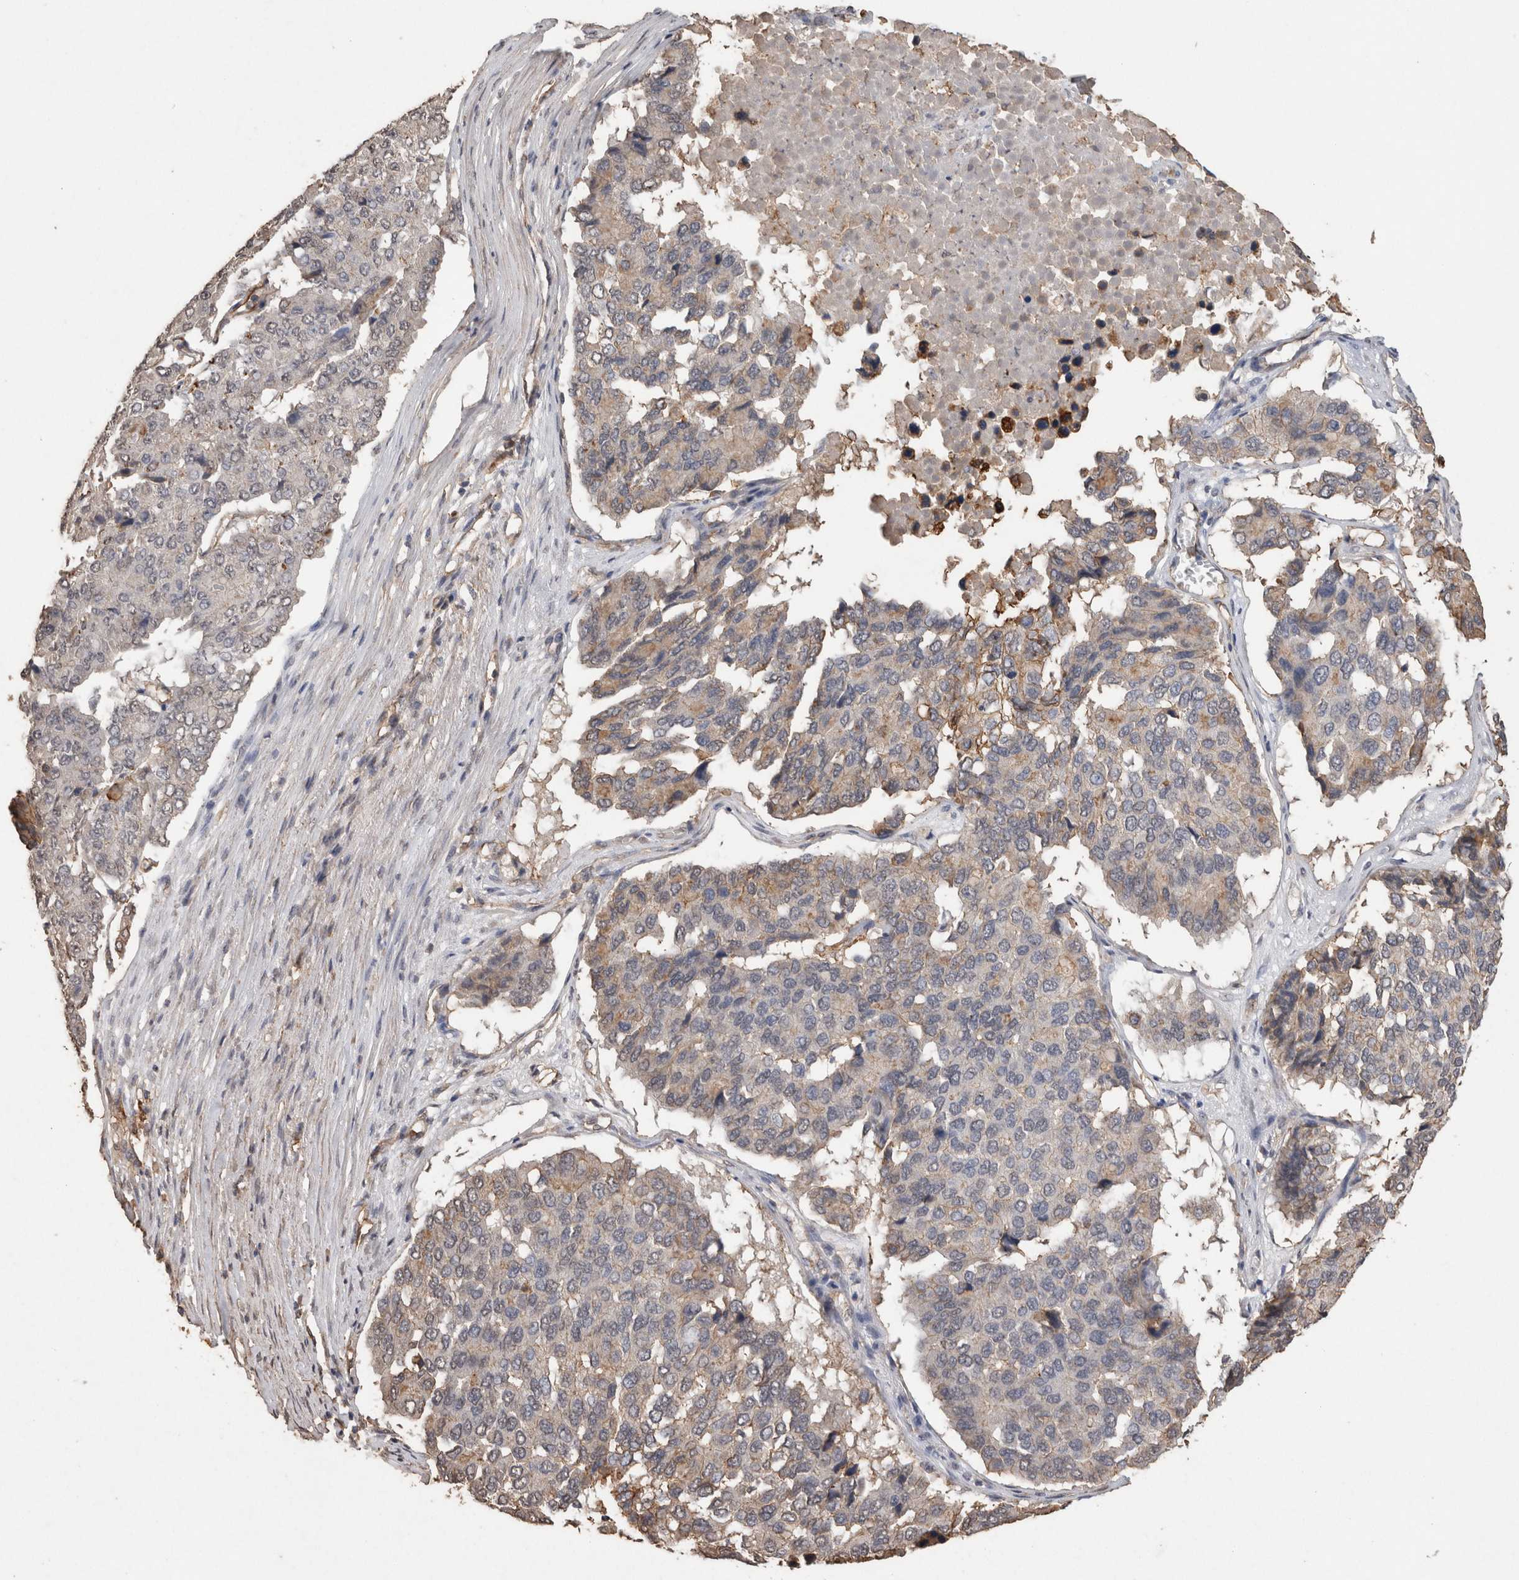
{"staining": {"intensity": "weak", "quantity": "25%-75%", "location": "cytoplasmic/membranous"}, "tissue": "pancreatic cancer", "cell_type": "Tumor cells", "image_type": "cancer", "snomed": [{"axis": "morphology", "description": "Adenocarcinoma, NOS"}, {"axis": "topography", "description": "Pancreas"}], "caption": "A brown stain shows weak cytoplasmic/membranous expression of a protein in human pancreatic cancer (adenocarcinoma) tumor cells.", "gene": "S100A10", "patient": {"sex": "male", "age": 50}}